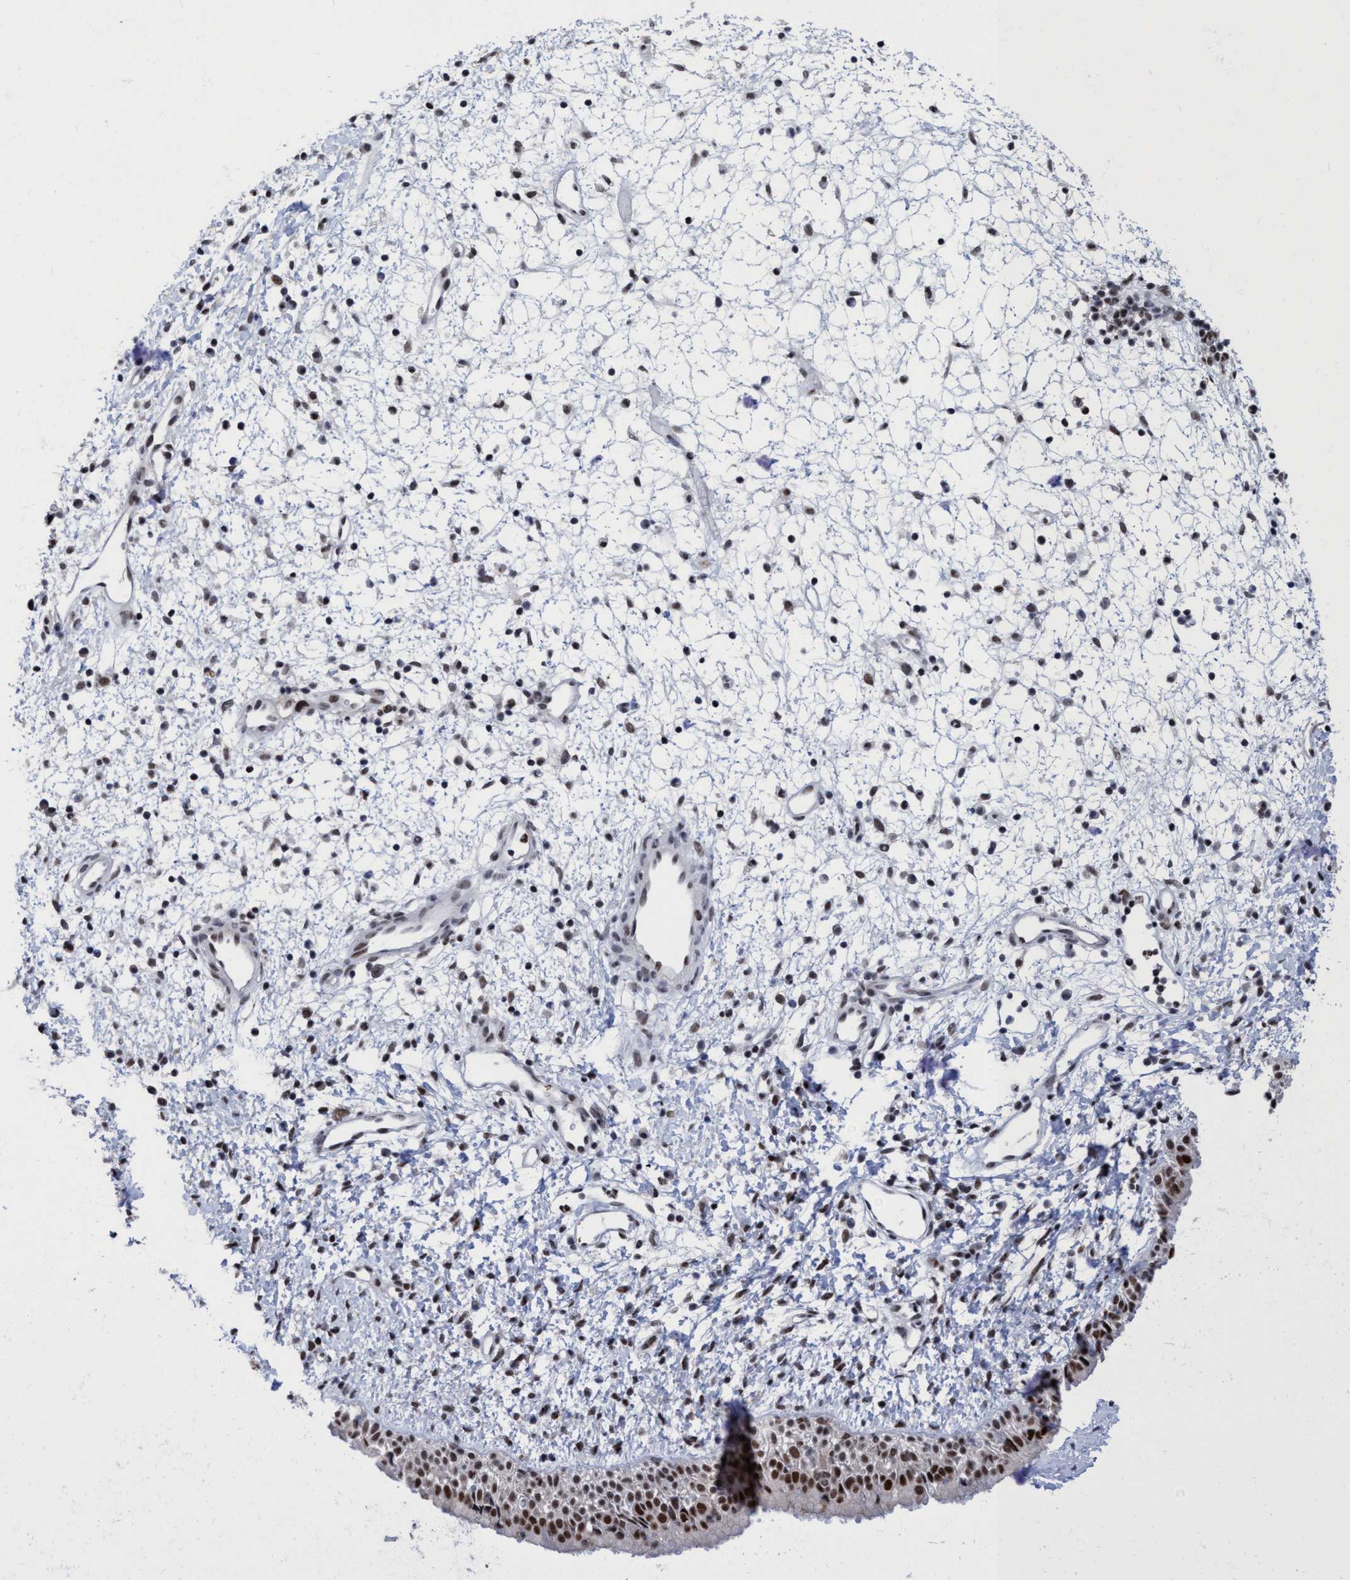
{"staining": {"intensity": "strong", "quantity": "25%-75%", "location": "nuclear"}, "tissue": "nasopharynx", "cell_type": "Respiratory epithelial cells", "image_type": "normal", "snomed": [{"axis": "morphology", "description": "Normal tissue, NOS"}, {"axis": "topography", "description": "Nasopharynx"}], "caption": "A micrograph showing strong nuclear staining in about 25%-75% of respiratory epithelial cells in benign nasopharynx, as visualized by brown immunohistochemical staining.", "gene": "C9orf78", "patient": {"sex": "male", "age": 22}}